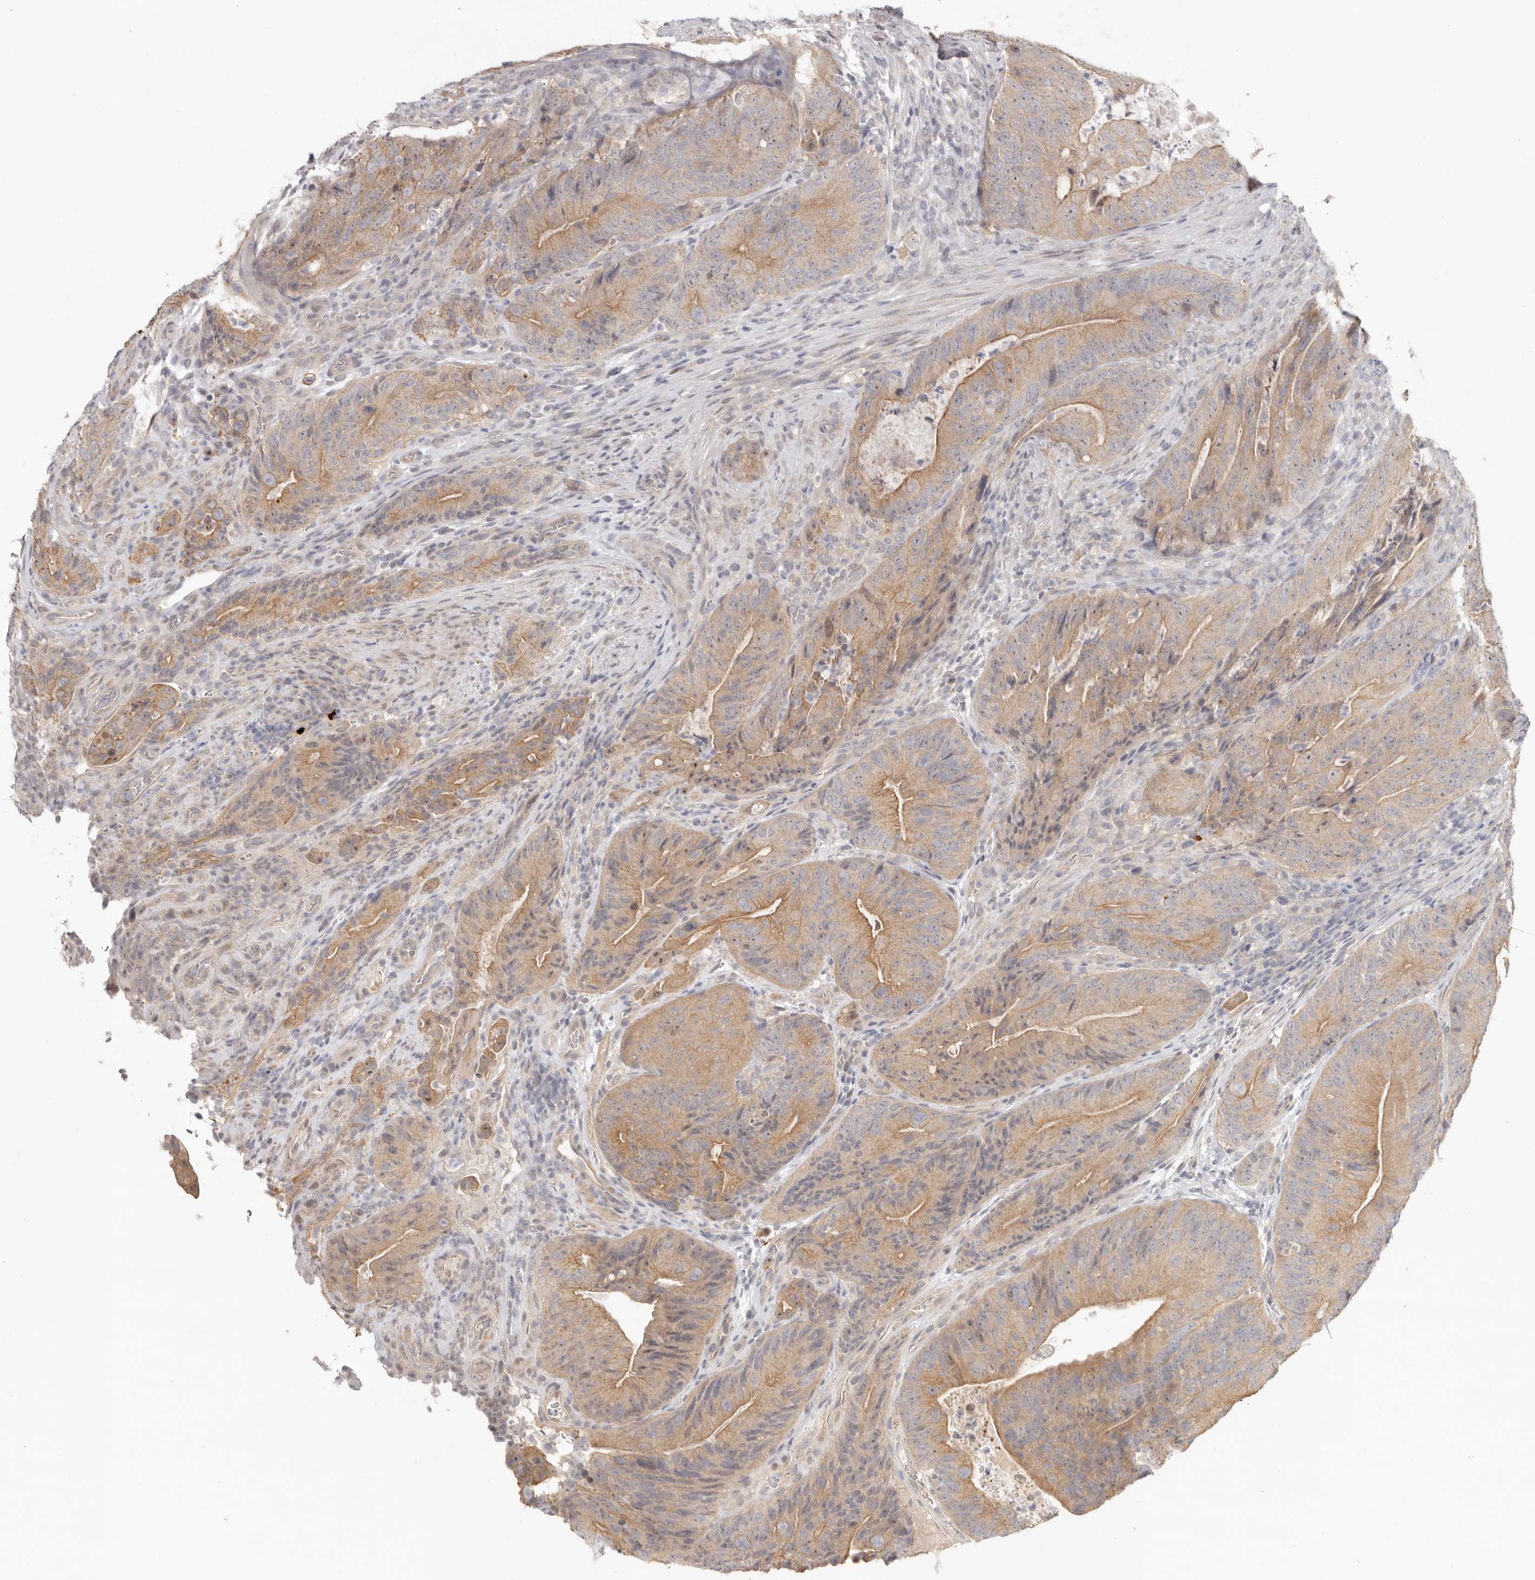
{"staining": {"intensity": "moderate", "quantity": ">75%", "location": "cytoplasmic/membranous"}, "tissue": "colorectal cancer", "cell_type": "Tumor cells", "image_type": "cancer", "snomed": [{"axis": "morphology", "description": "Normal tissue, NOS"}, {"axis": "topography", "description": "Colon"}], "caption": "Colorectal cancer stained with immunohistochemistry (IHC) exhibits moderate cytoplasmic/membranous positivity in about >75% of tumor cells.", "gene": "AHDC1", "patient": {"sex": "female", "age": 82}}